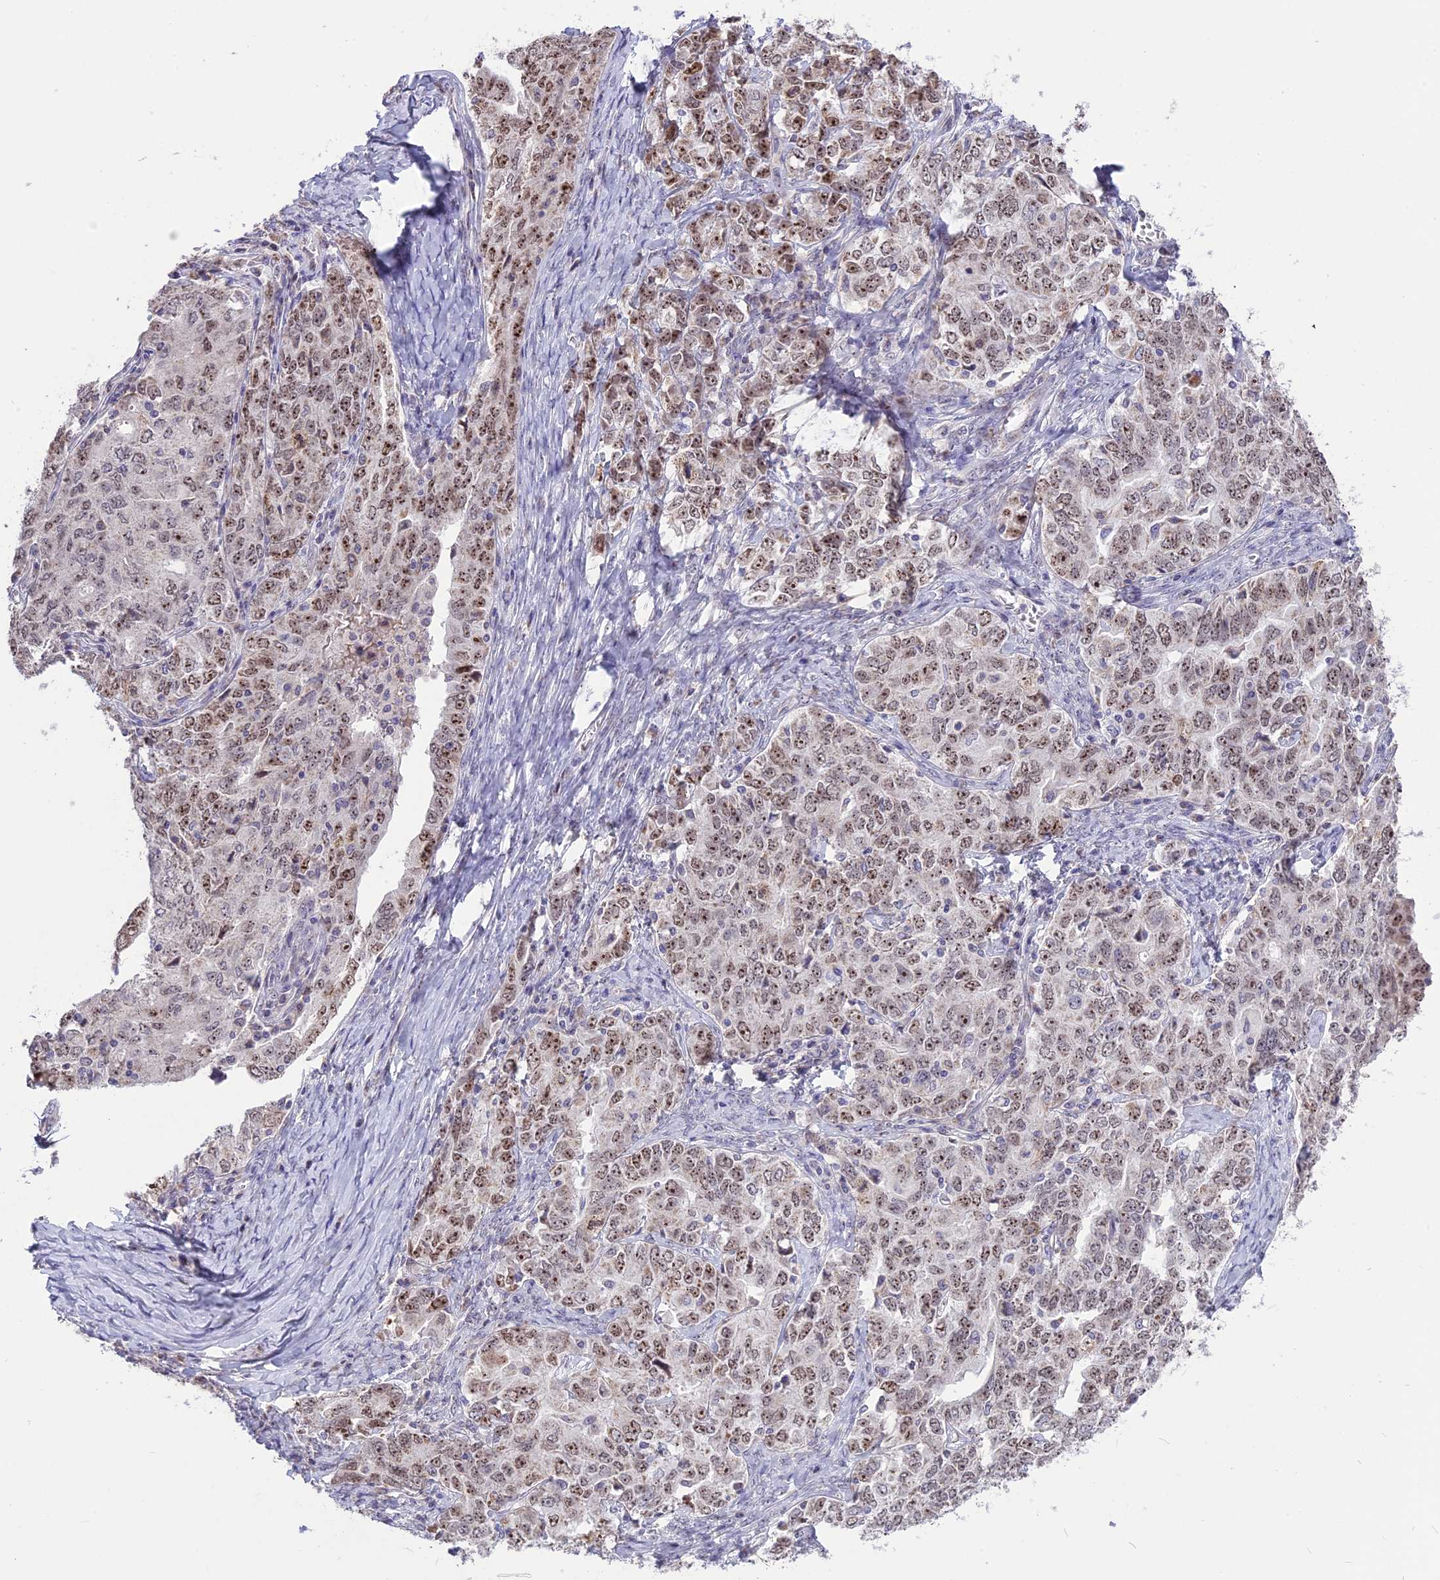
{"staining": {"intensity": "moderate", "quantity": ">75%", "location": "nuclear"}, "tissue": "ovarian cancer", "cell_type": "Tumor cells", "image_type": "cancer", "snomed": [{"axis": "morphology", "description": "Carcinoma, endometroid"}, {"axis": "topography", "description": "Ovary"}], "caption": "Approximately >75% of tumor cells in ovarian cancer demonstrate moderate nuclear protein positivity as visualized by brown immunohistochemical staining.", "gene": "CMSS1", "patient": {"sex": "female", "age": 62}}